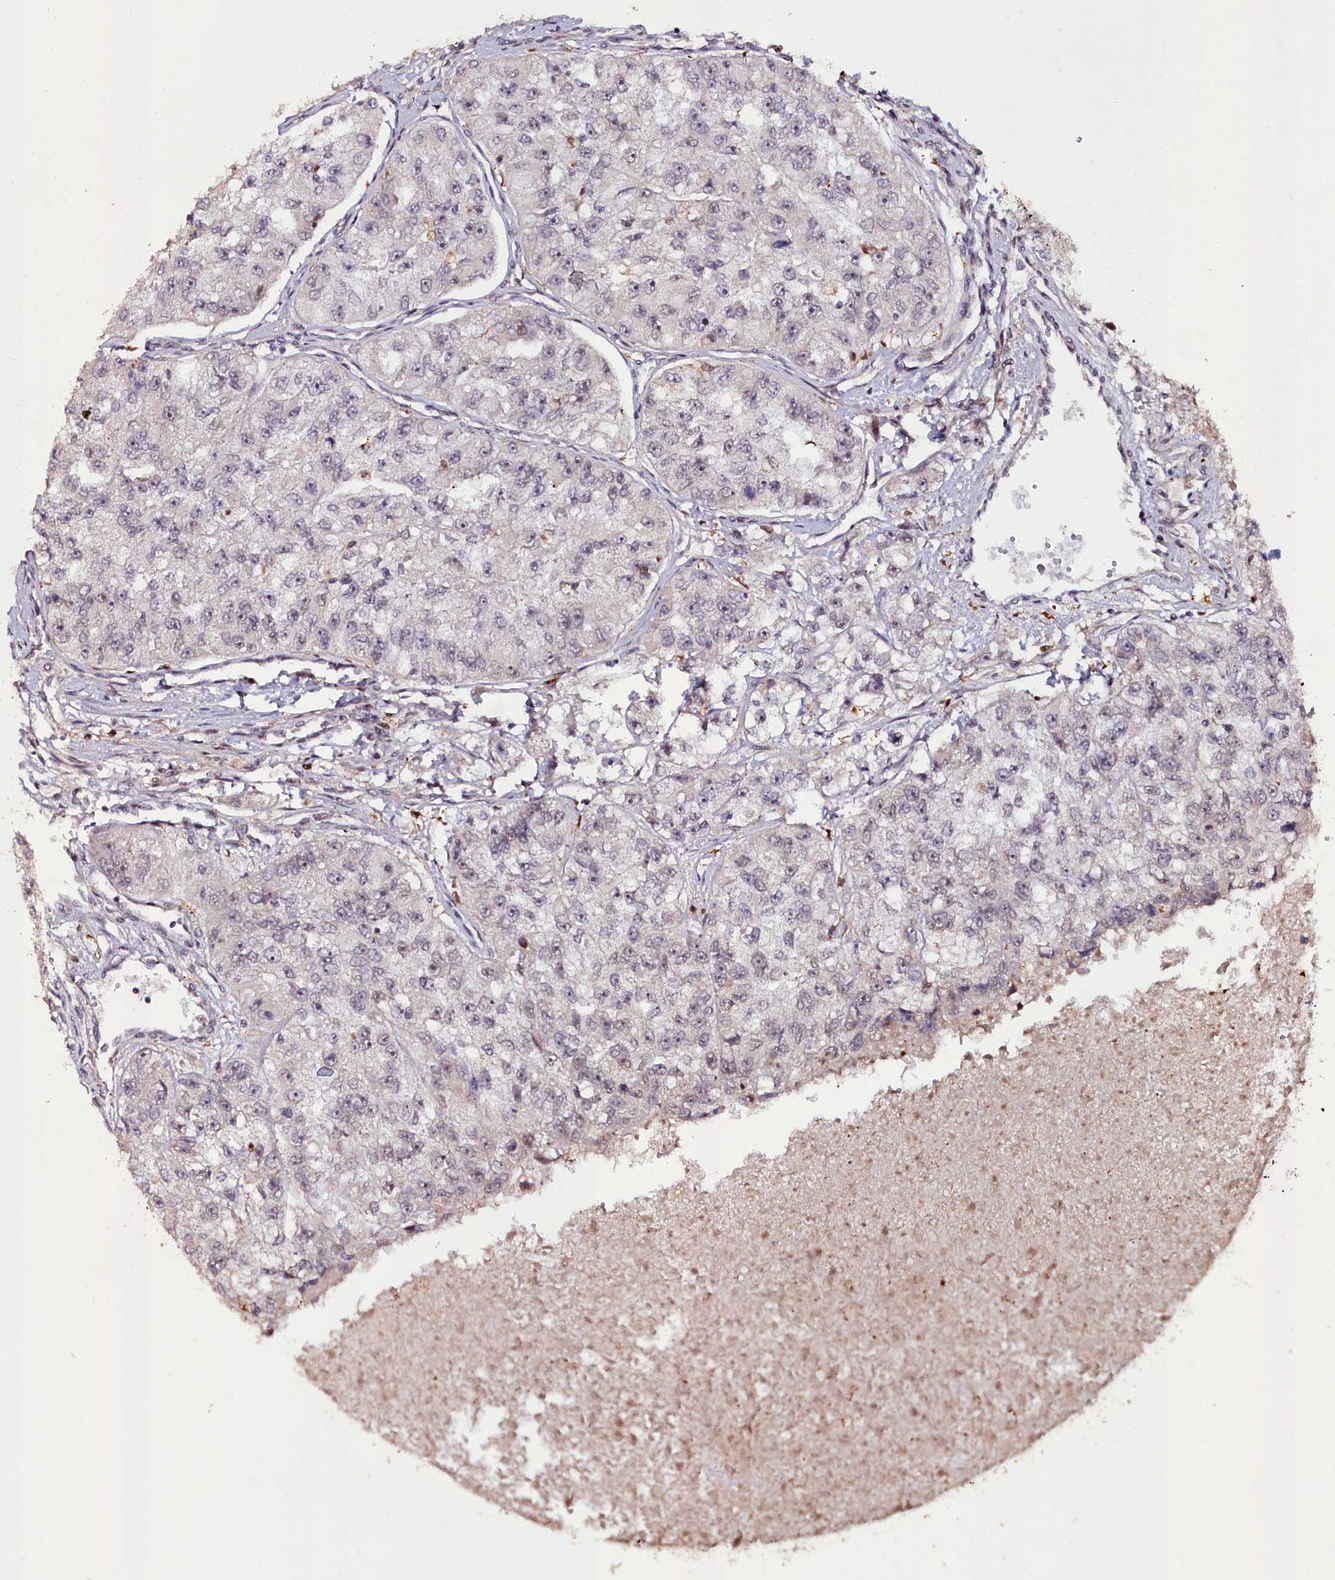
{"staining": {"intensity": "negative", "quantity": "none", "location": "none"}, "tissue": "renal cancer", "cell_type": "Tumor cells", "image_type": "cancer", "snomed": [{"axis": "morphology", "description": "Adenocarcinoma, NOS"}, {"axis": "topography", "description": "Kidney"}], "caption": "Adenocarcinoma (renal) was stained to show a protein in brown. There is no significant staining in tumor cells.", "gene": "CXXC1", "patient": {"sex": "male", "age": 63}}